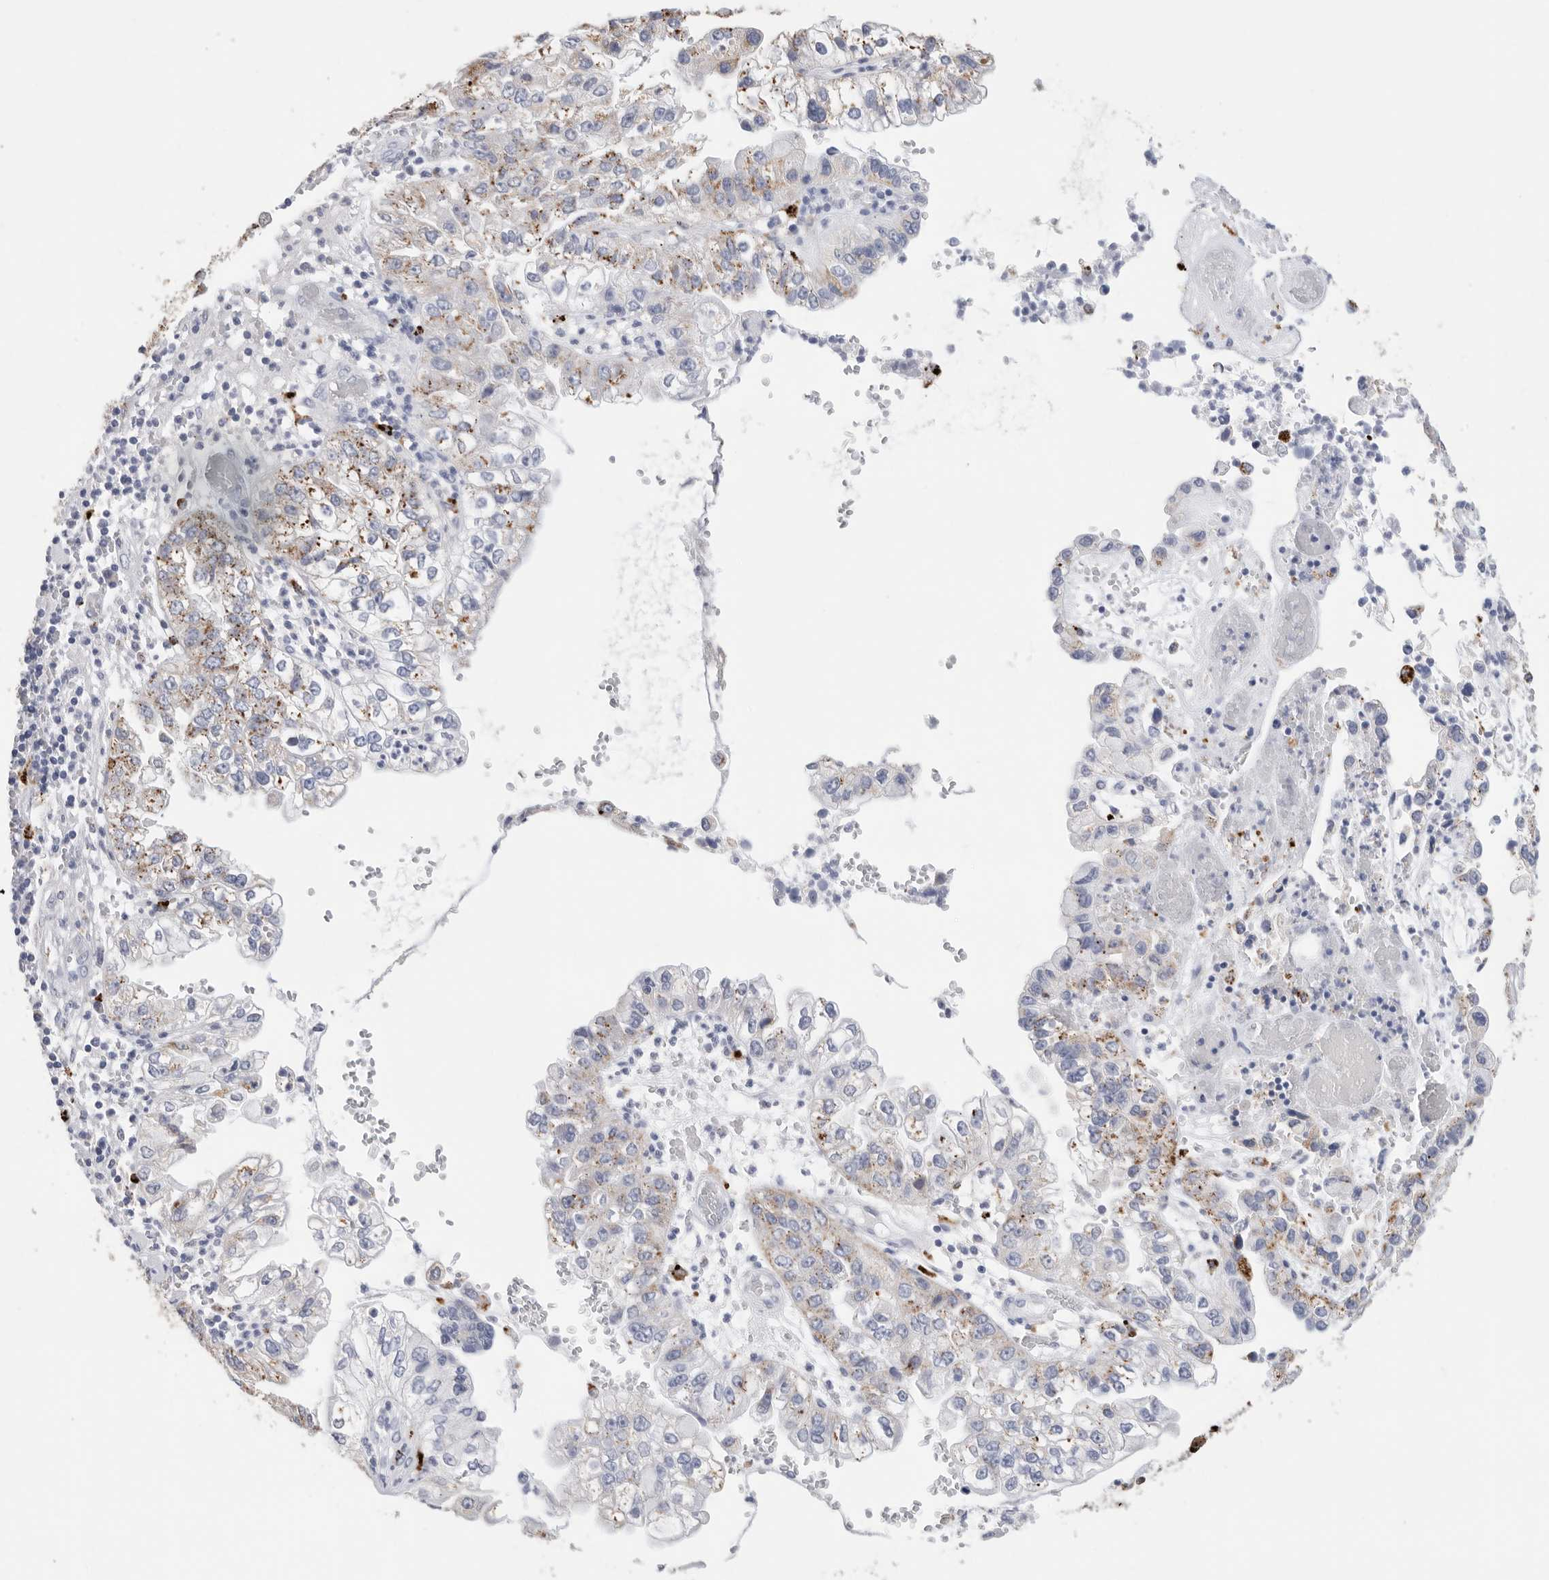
{"staining": {"intensity": "moderate", "quantity": "25%-75%", "location": "cytoplasmic/membranous"}, "tissue": "liver cancer", "cell_type": "Tumor cells", "image_type": "cancer", "snomed": [{"axis": "morphology", "description": "Cholangiocarcinoma"}, {"axis": "topography", "description": "Liver"}], "caption": "An image of human cholangiocarcinoma (liver) stained for a protein displays moderate cytoplasmic/membranous brown staining in tumor cells. (DAB = brown stain, brightfield microscopy at high magnification).", "gene": "GGH", "patient": {"sex": "female", "age": 79}}